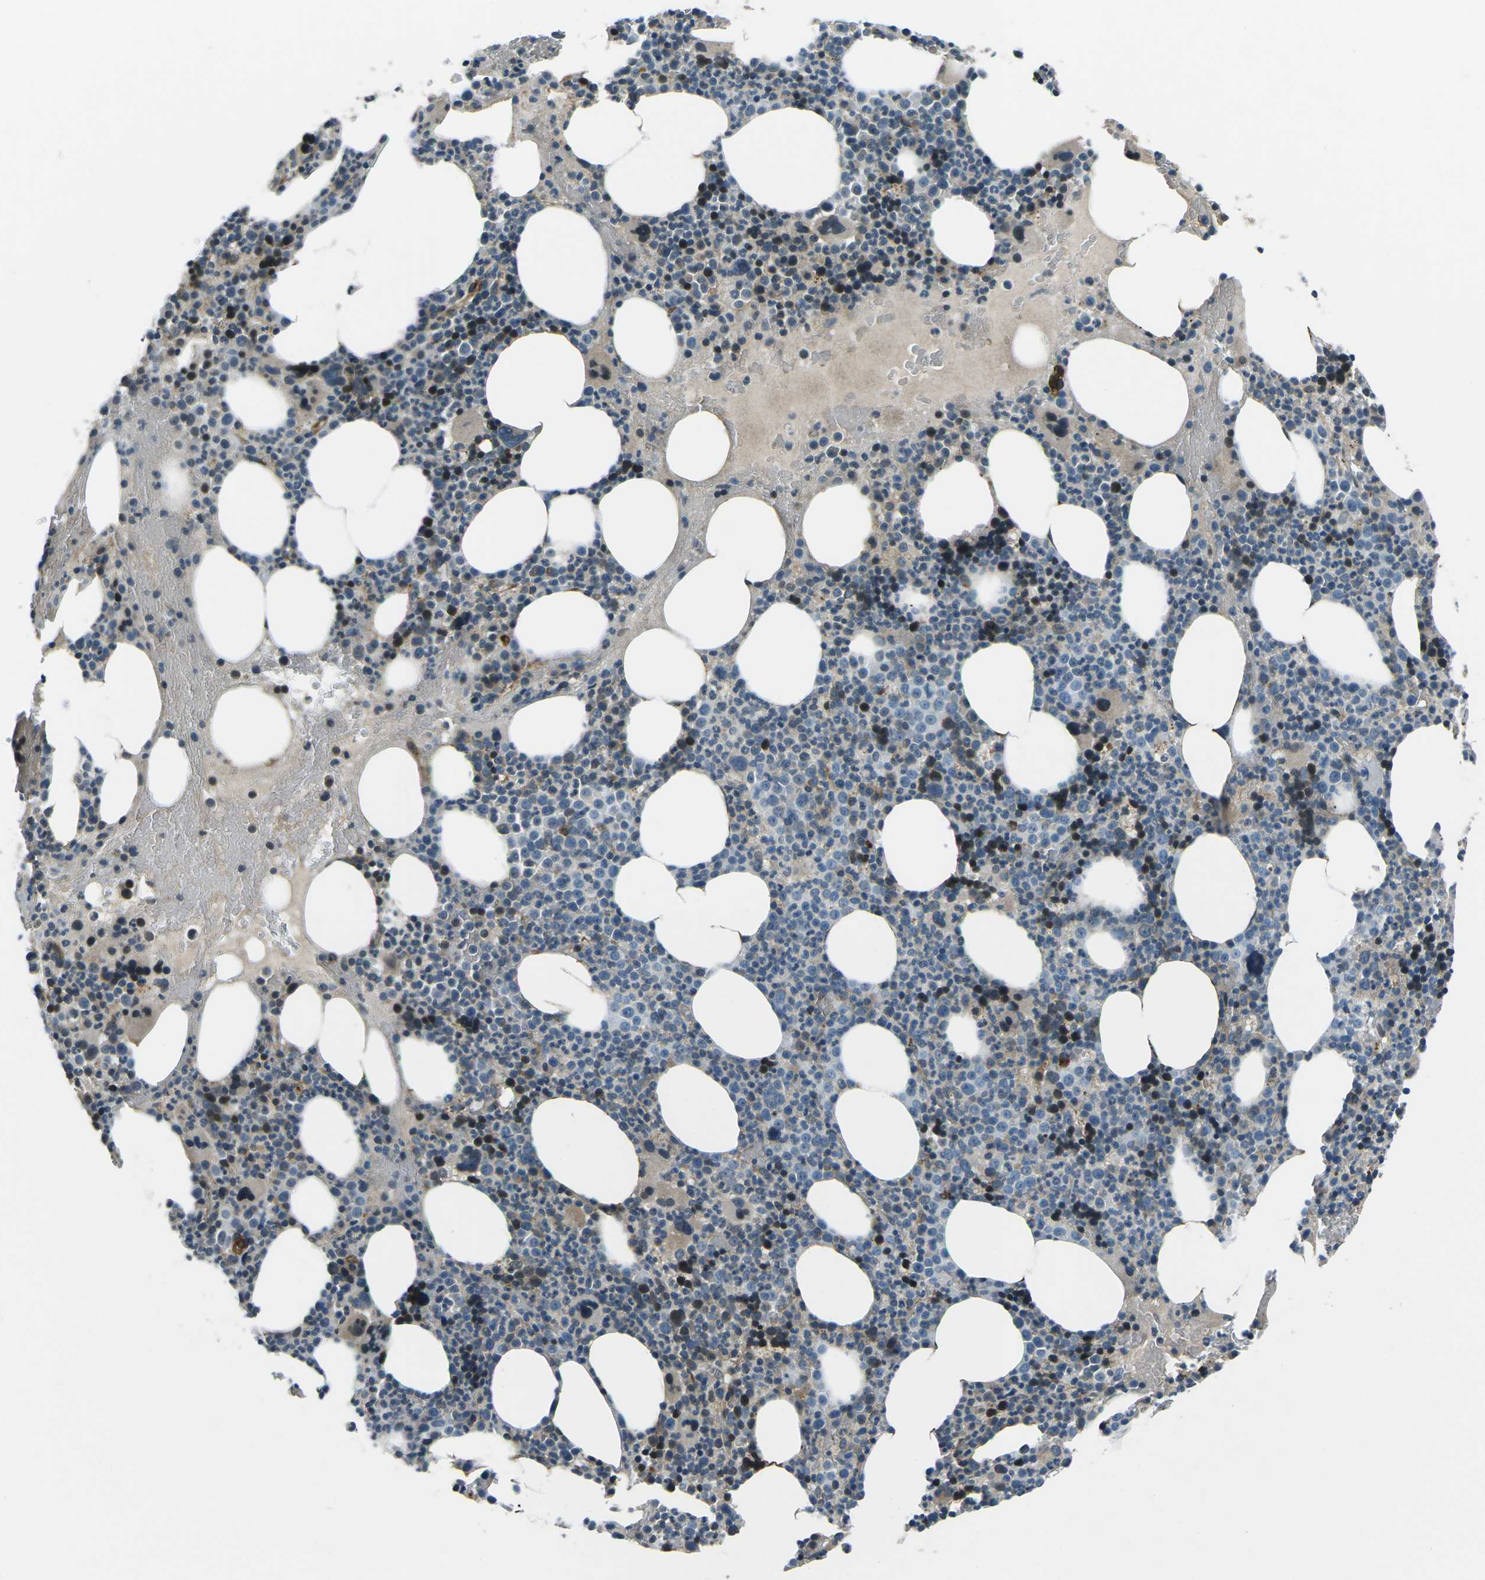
{"staining": {"intensity": "weak", "quantity": "25%-75%", "location": "cytoplasmic/membranous"}, "tissue": "bone marrow", "cell_type": "Hematopoietic cells", "image_type": "normal", "snomed": [{"axis": "morphology", "description": "Normal tissue, NOS"}, {"axis": "morphology", "description": "Inflammation, NOS"}, {"axis": "topography", "description": "Bone marrow"}], "caption": "This is a histology image of IHC staining of benign bone marrow, which shows weak positivity in the cytoplasmic/membranous of hematopoietic cells.", "gene": "AFAP1", "patient": {"sex": "male", "age": 73}}